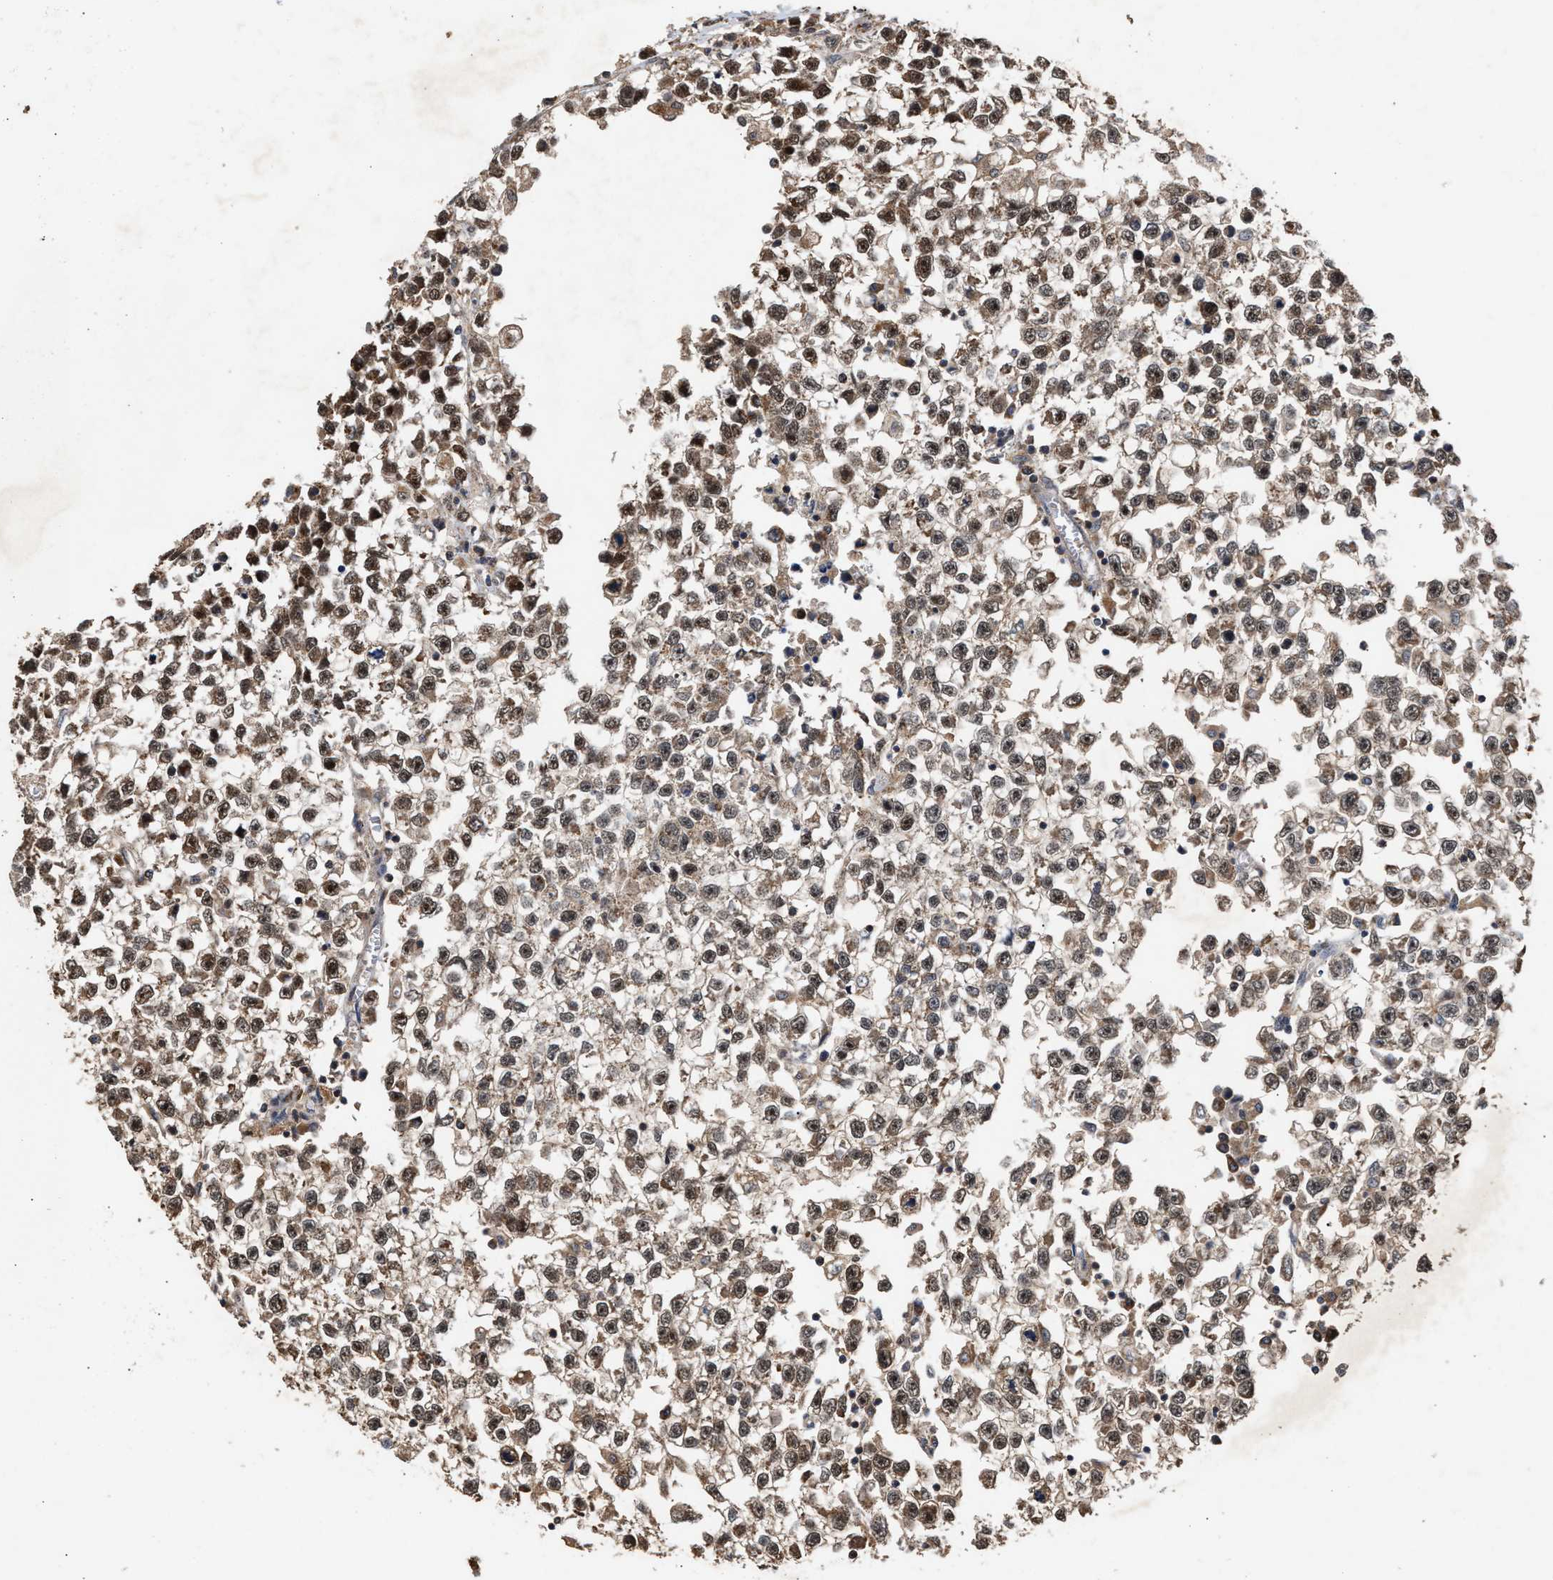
{"staining": {"intensity": "moderate", "quantity": ">75%", "location": "cytoplasmic/membranous,nuclear"}, "tissue": "testis cancer", "cell_type": "Tumor cells", "image_type": "cancer", "snomed": [{"axis": "morphology", "description": "Seminoma, NOS"}, {"axis": "morphology", "description": "Carcinoma, Embryonal, NOS"}, {"axis": "topography", "description": "Testis"}], "caption": "Protein staining of seminoma (testis) tissue shows moderate cytoplasmic/membranous and nuclear expression in approximately >75% of tumor cells.", "gene": "ZNHIT6", "patient": {"sex": "male", "age": 51}}